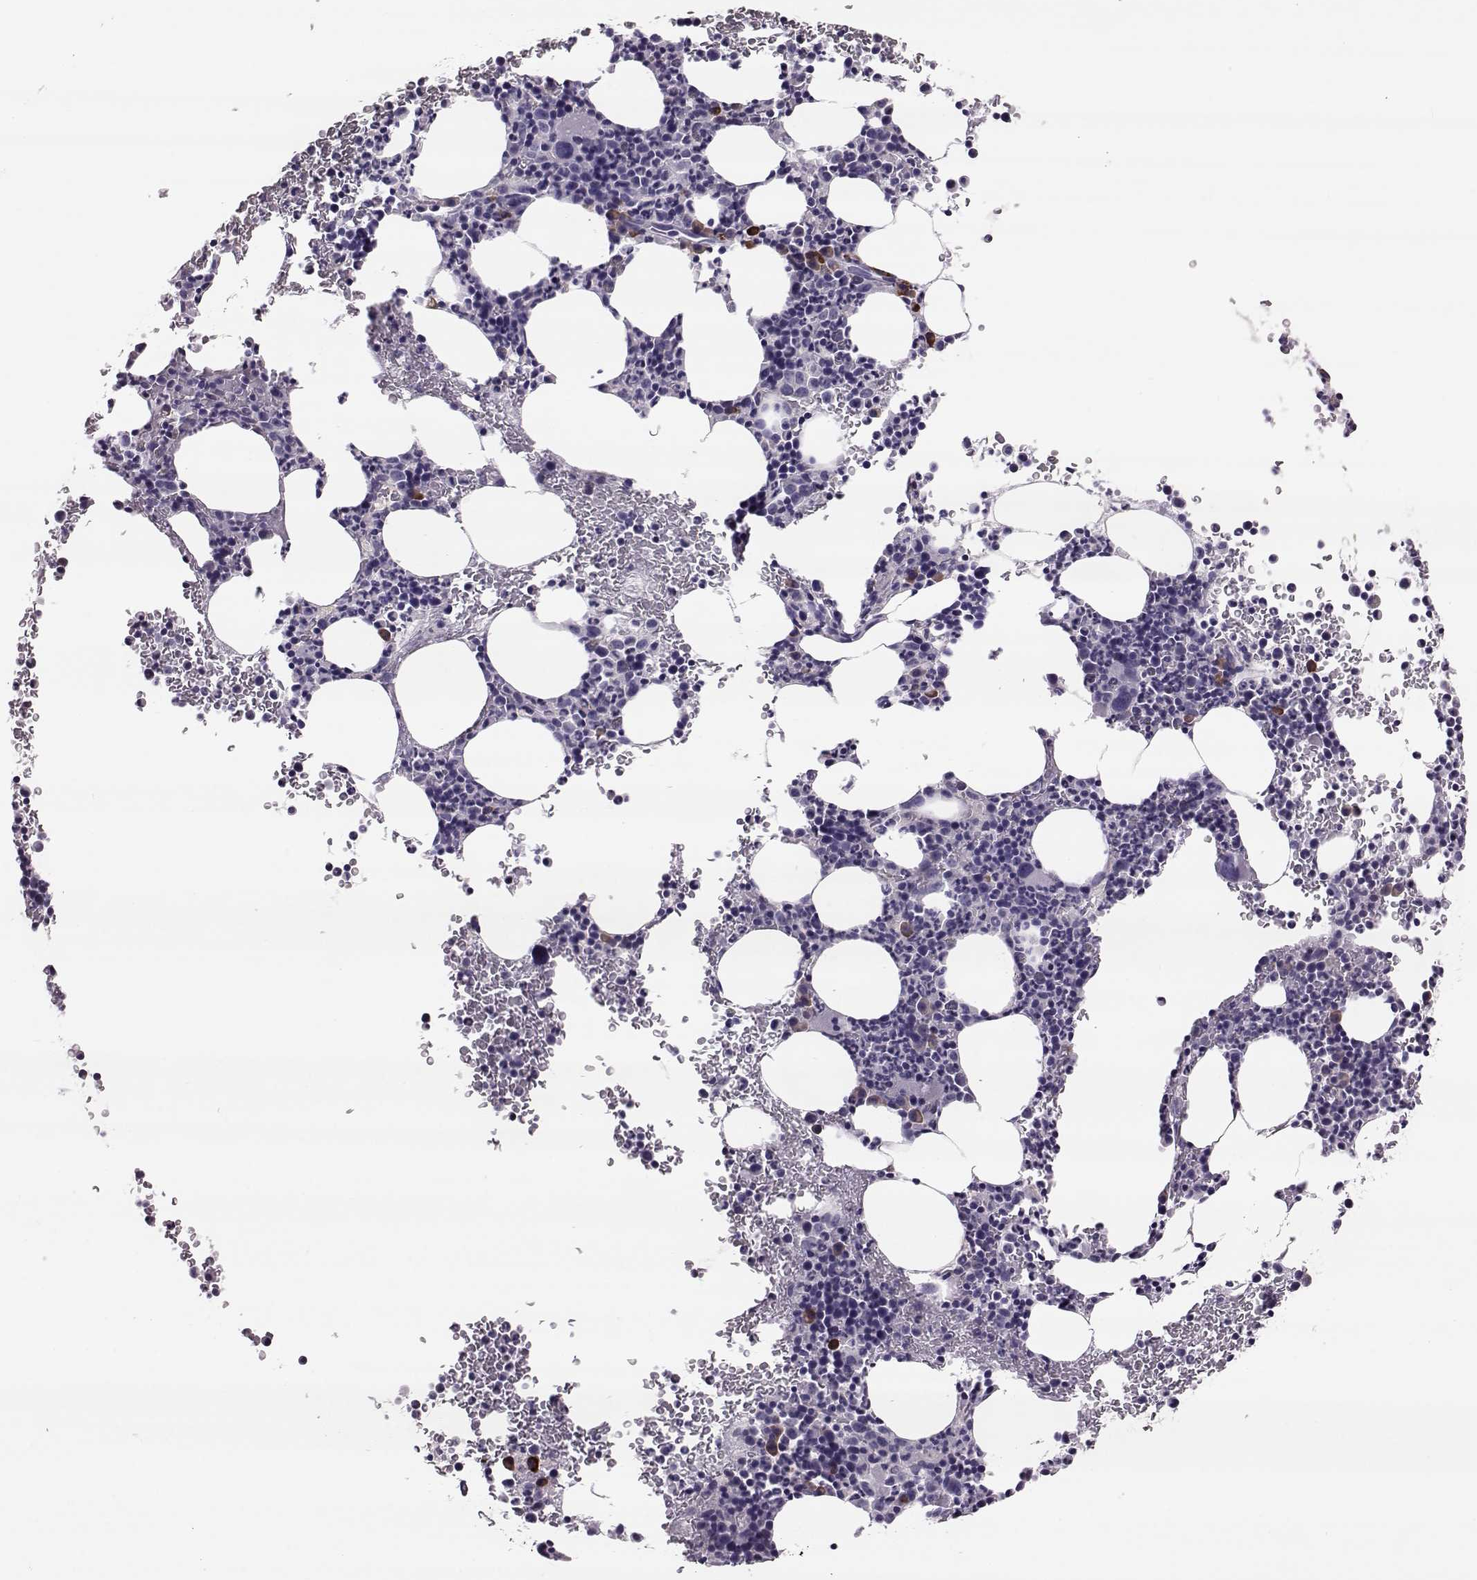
{"staining": {"intensity": "strong", "quantity": "<25%", "location": "cytoplasmic/membranous"}, "tissue": "bone marrow", "cell_type": "Hematopoietic cells", "image_type": "normal", "snomed": [{"axis": "morphology", "description": "Normal tissue, NOS"}, {"axis": "topography", "description": "Bone marrow"}], "caption": "Immunohistochemistry of benign bone marrow displays medium levels of strong cytoplasmic/membranous positivity in approximately <25% of hematopoietic cells. (DAB (3,3'-diaminobenzidine) = brown stain, brightfield microscopy at high magnification).", "gene": "ADGRG5", "patient": {"sex": "male", "age": 72}}